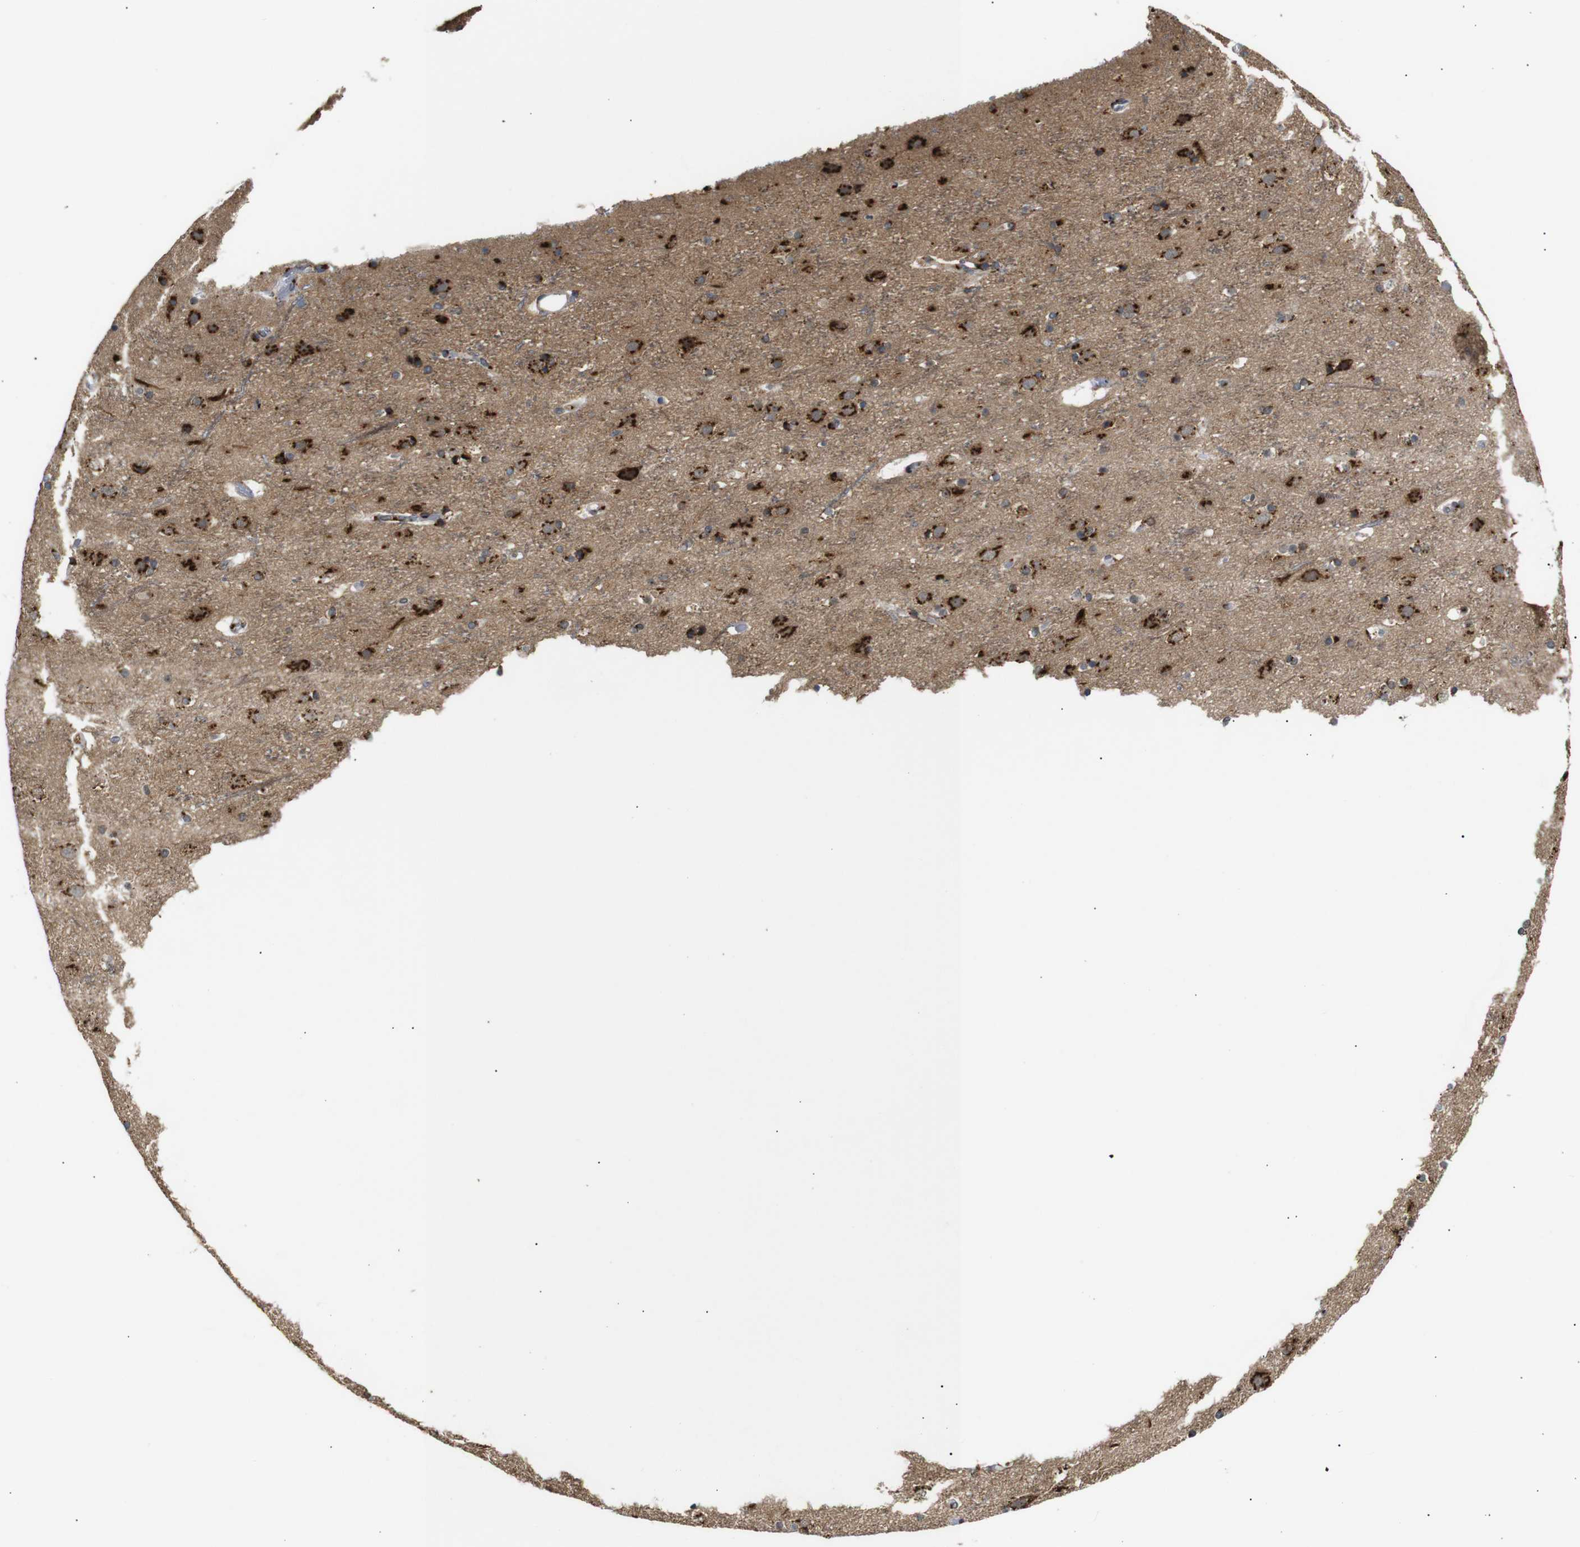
{"staining": {"intensity": "moderate", "quantity": "25%-75%", "location": "cytoplasmic/membranous"}, "tissue": "cerebral cortex", "cell_type": "Endothelial cells", "image_type": "normal", "snomed": [{"axis": "morphology", "description": "Normal tissue, NOS"}, {"axis": "topography", "description": "Cerebral cortex"}], "caption": "This histopathology image reveals normal cerebral cortex stained with IHC to label a protein in brown. The cytoplasmic/membranous of endothelial cells show moderate positivity for the protein. Nuclei are counter-stained blue.", "gene": "TGOLN2", "patient": {"sex": "male", "age": 45}}